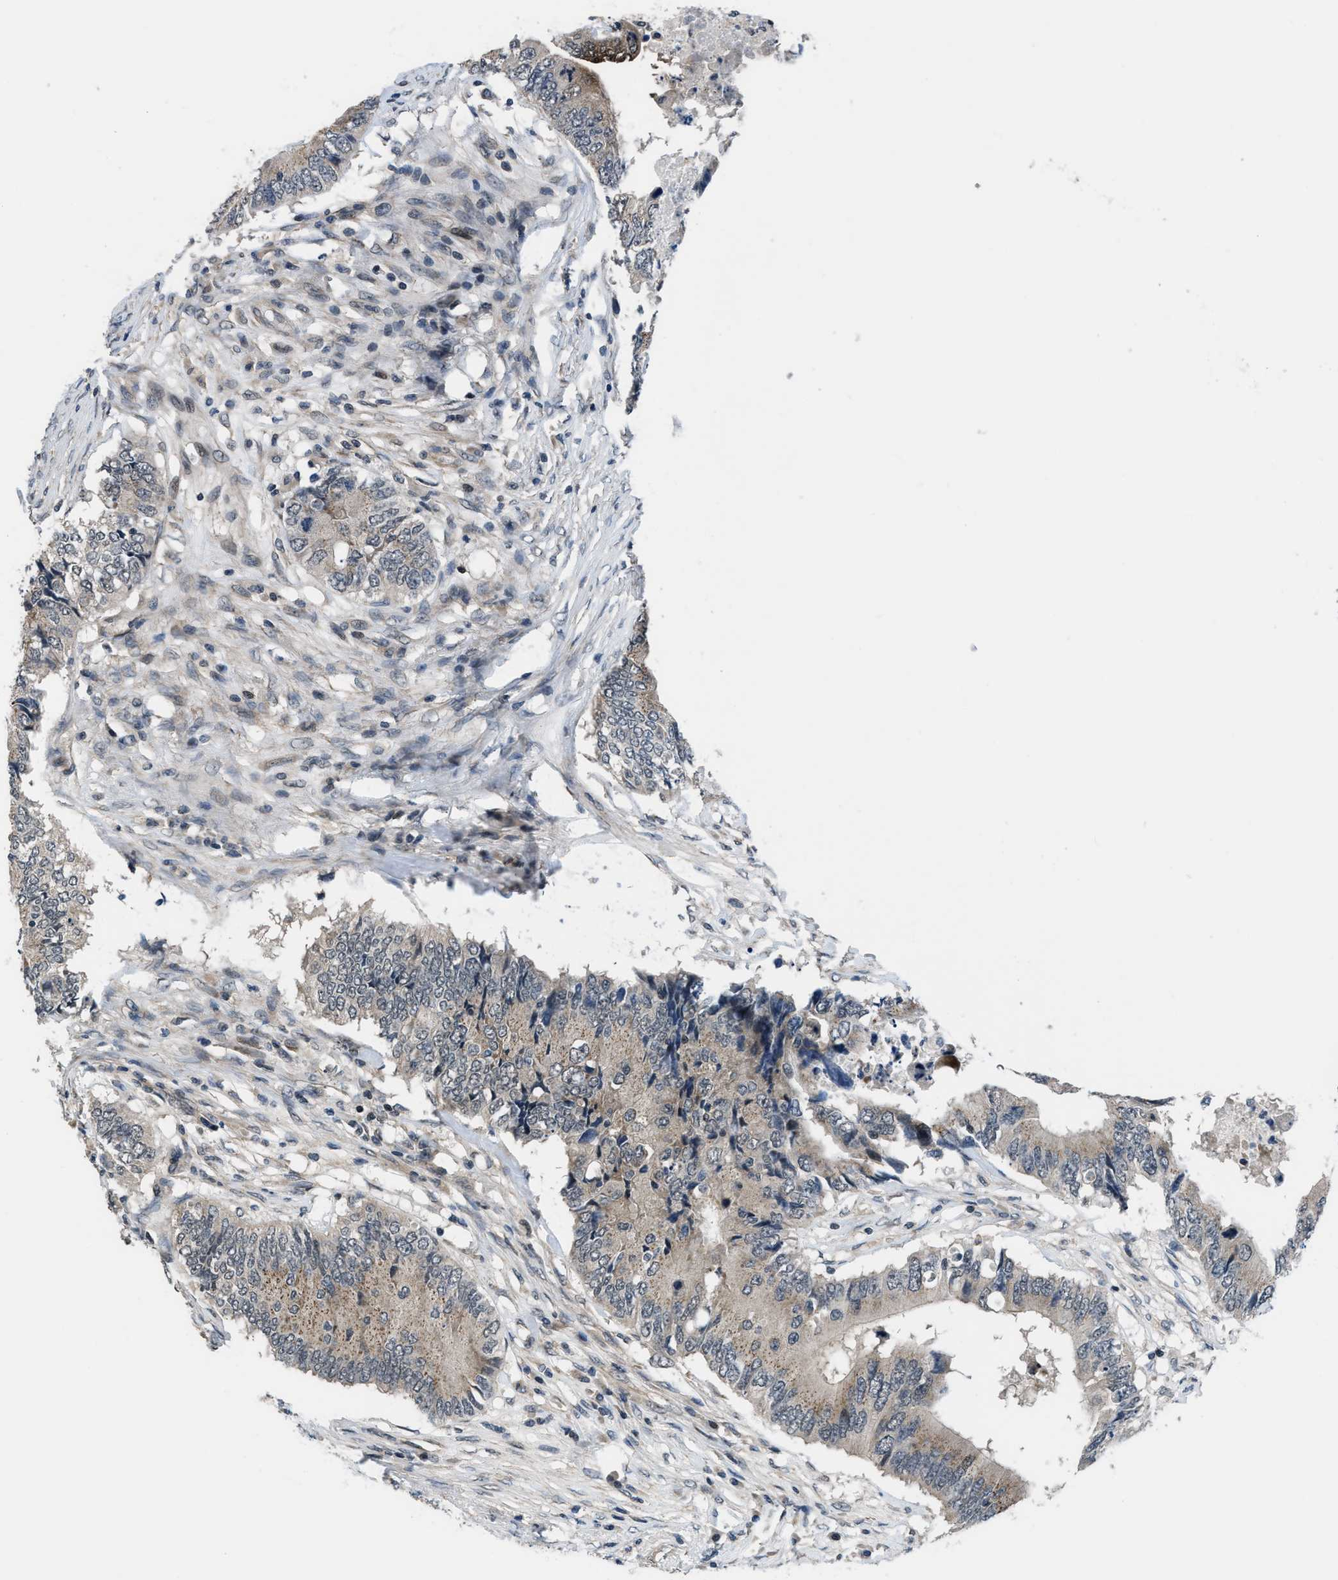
{"staining": {"intensity": "weak", "quantity": ">75%", "location": "cytoplasmic/membranous"}, "tissue": "colorectal cancer", "cell_type": "Tumor cells", "image_type": "cancer", "snomed": [{"axis": "morphology", "description": "Adenocarcinoma, NOS"}, {"axis": "topography", "description": "Colon"}], "caption": "Colorectal adenocarcinoma stained with IHC shows weak cytoplasmic/membranous positivity in about >75% of tumor cells.", "gene": "SETD5", "patient": {"sex": "male", "age": 71}}